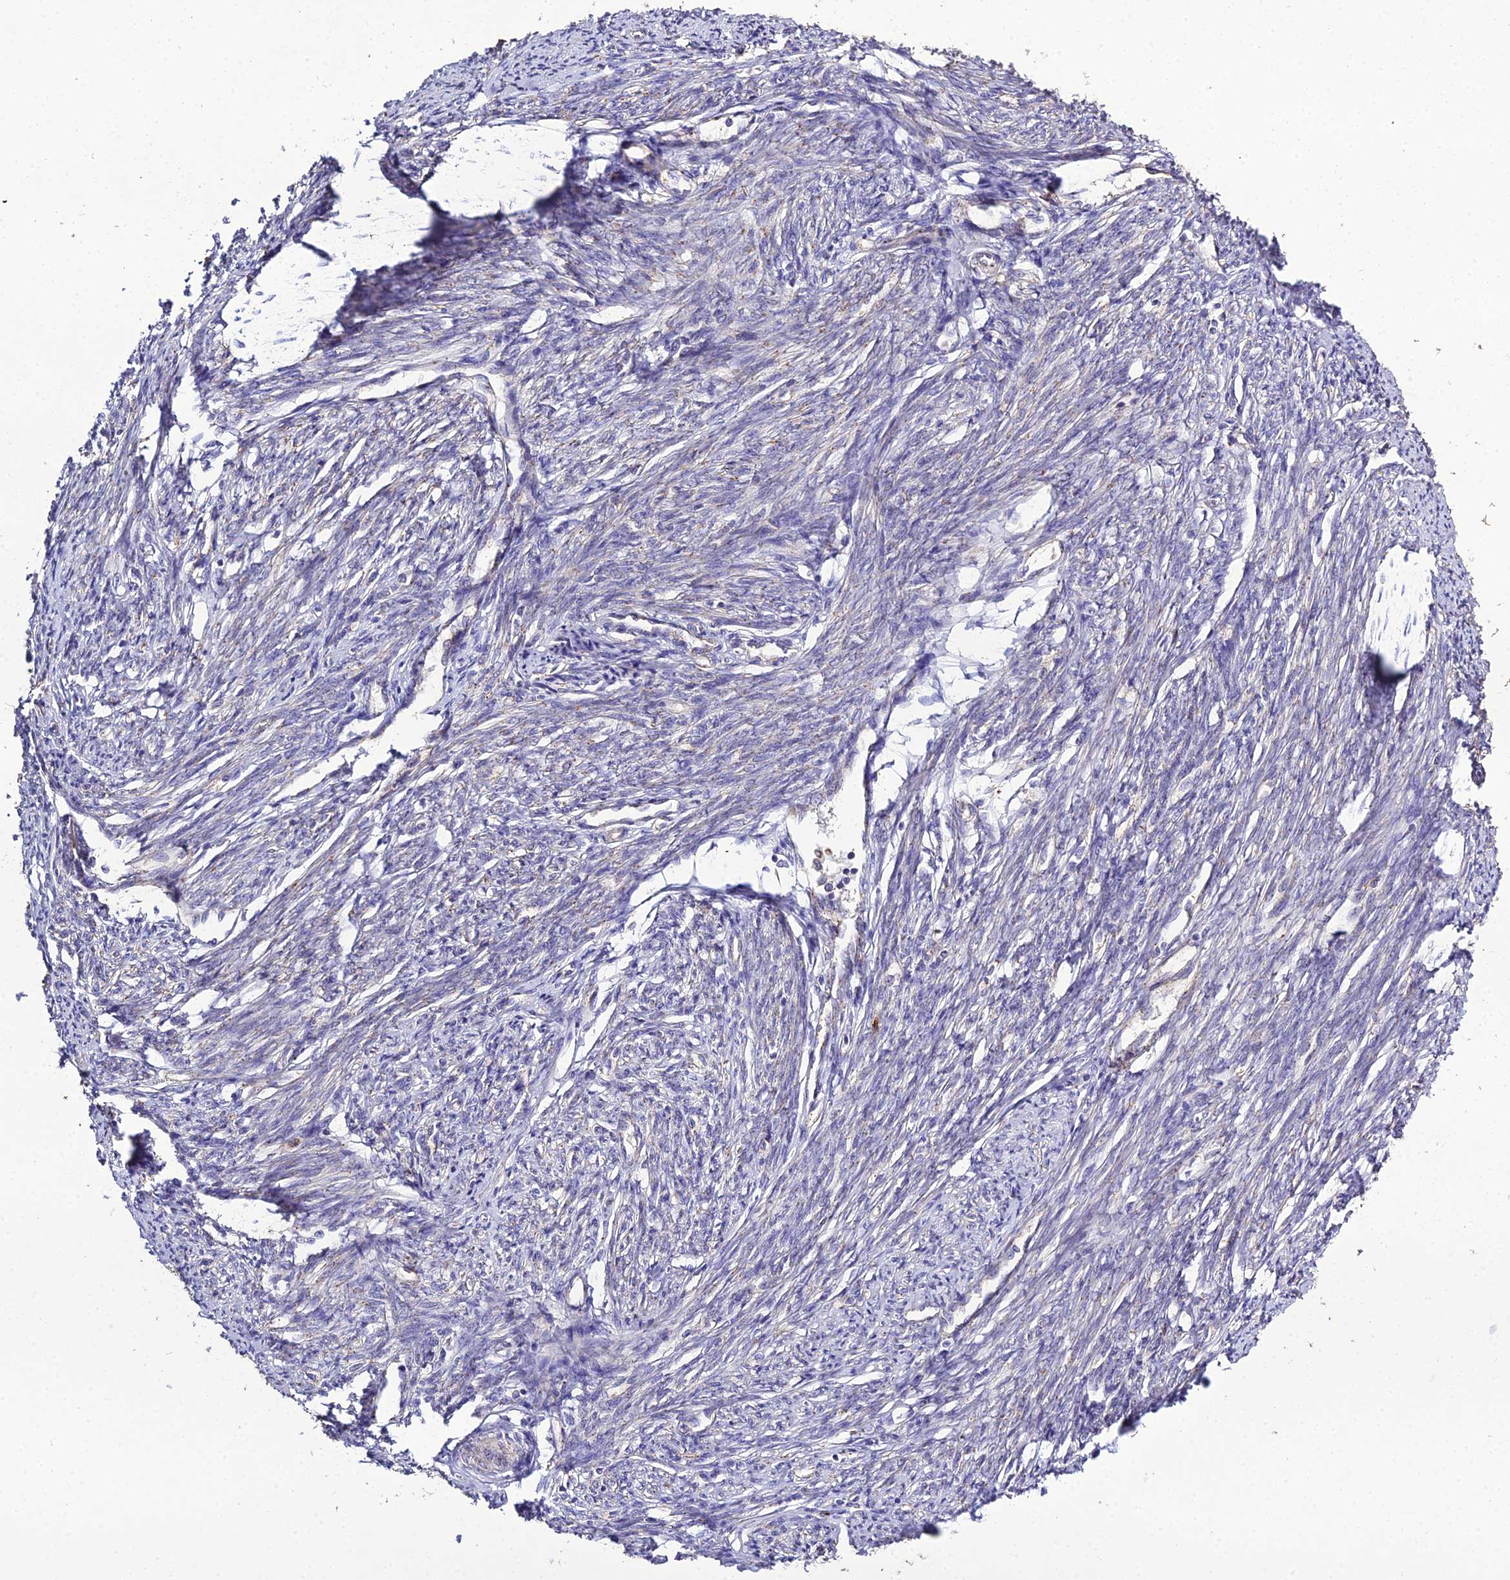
{"staining": {"intensity": "weak", "quantity": "<25%", "location": "cytoplasmic/membranous"}, "tissue": "smooth muscle", "cell_type": "Smooth muscle cells", "image_type": "normal", "snomed": [{"axis": "morphology", "description": "Normal tissue, NOS"}, {"axis": "topography", "description": "Smooth muscle"}, {"axis": "topography", "description": "Uterus"}], "caption": "Immunohistochemistry micrograph of unremarkable smooth muscle stained for a protein (brown), which demonstrates no staining in smooth muscle cells.", "gene": "EID2", "patient": {"sex": "female", "age": 59}}